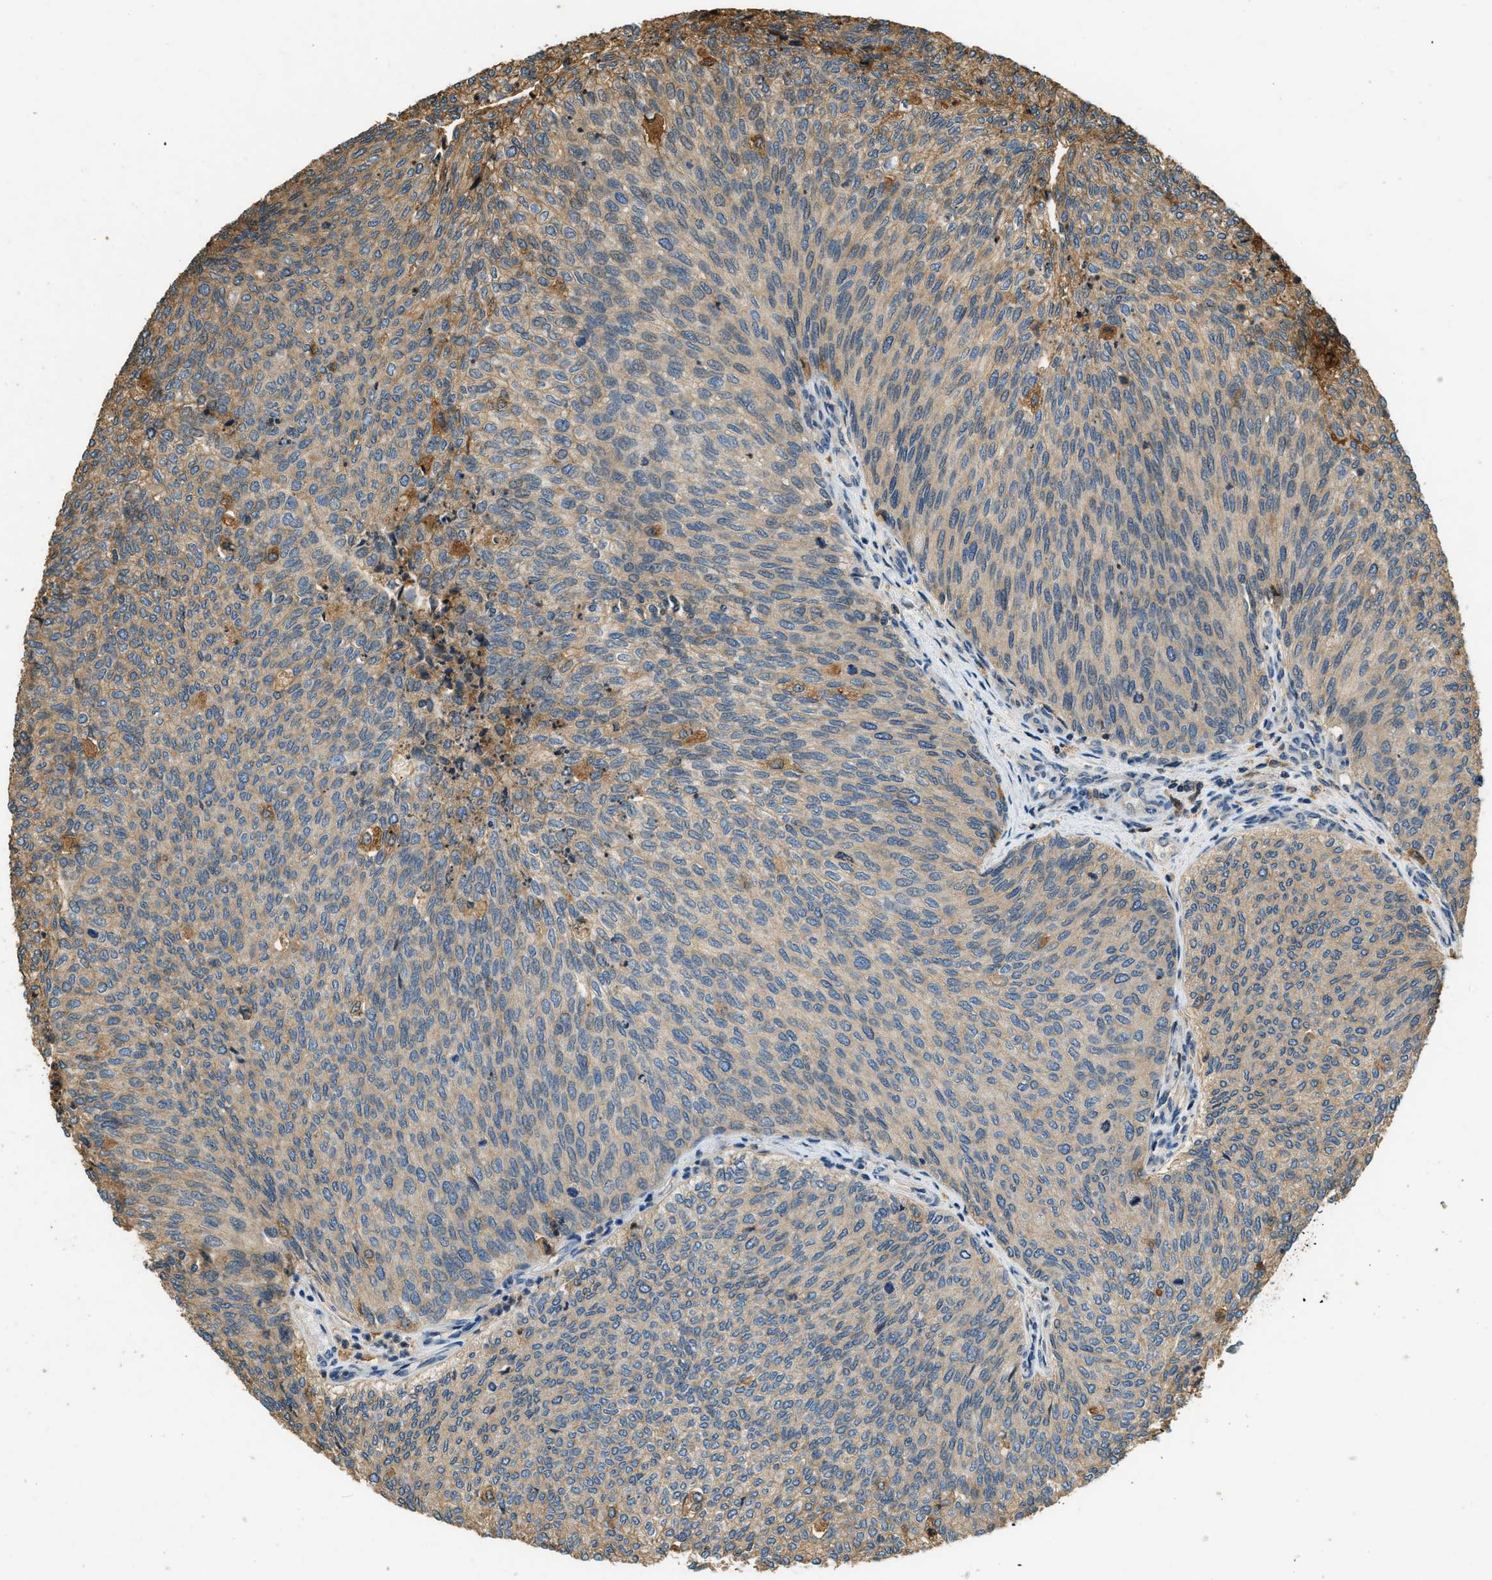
{"staining": {"intensity": "moderate", "quantity": "<25%", "location": "cytoplasmic/membranous"}, "tissue": "urothelial cancer", "cell_type": "Tumor cells", "image_type": "cancer", "snomed": [{"axis": "morphology", "description": "Urothelial carcinoma, Low grade"}, {"axis": "topography", "description": "Urinary bladder"}], "caption": "Immunohistochemistry (IHC) of low-grade urothelial carcinoma displays low levels of moderate cytoplasmic/membranous staining in about <25% of tumor cells. (DAB IHC with brightfield microscopy, high magnification).", "gene": "RAP2A", "patient": {"sex": "female", "age": 79}}